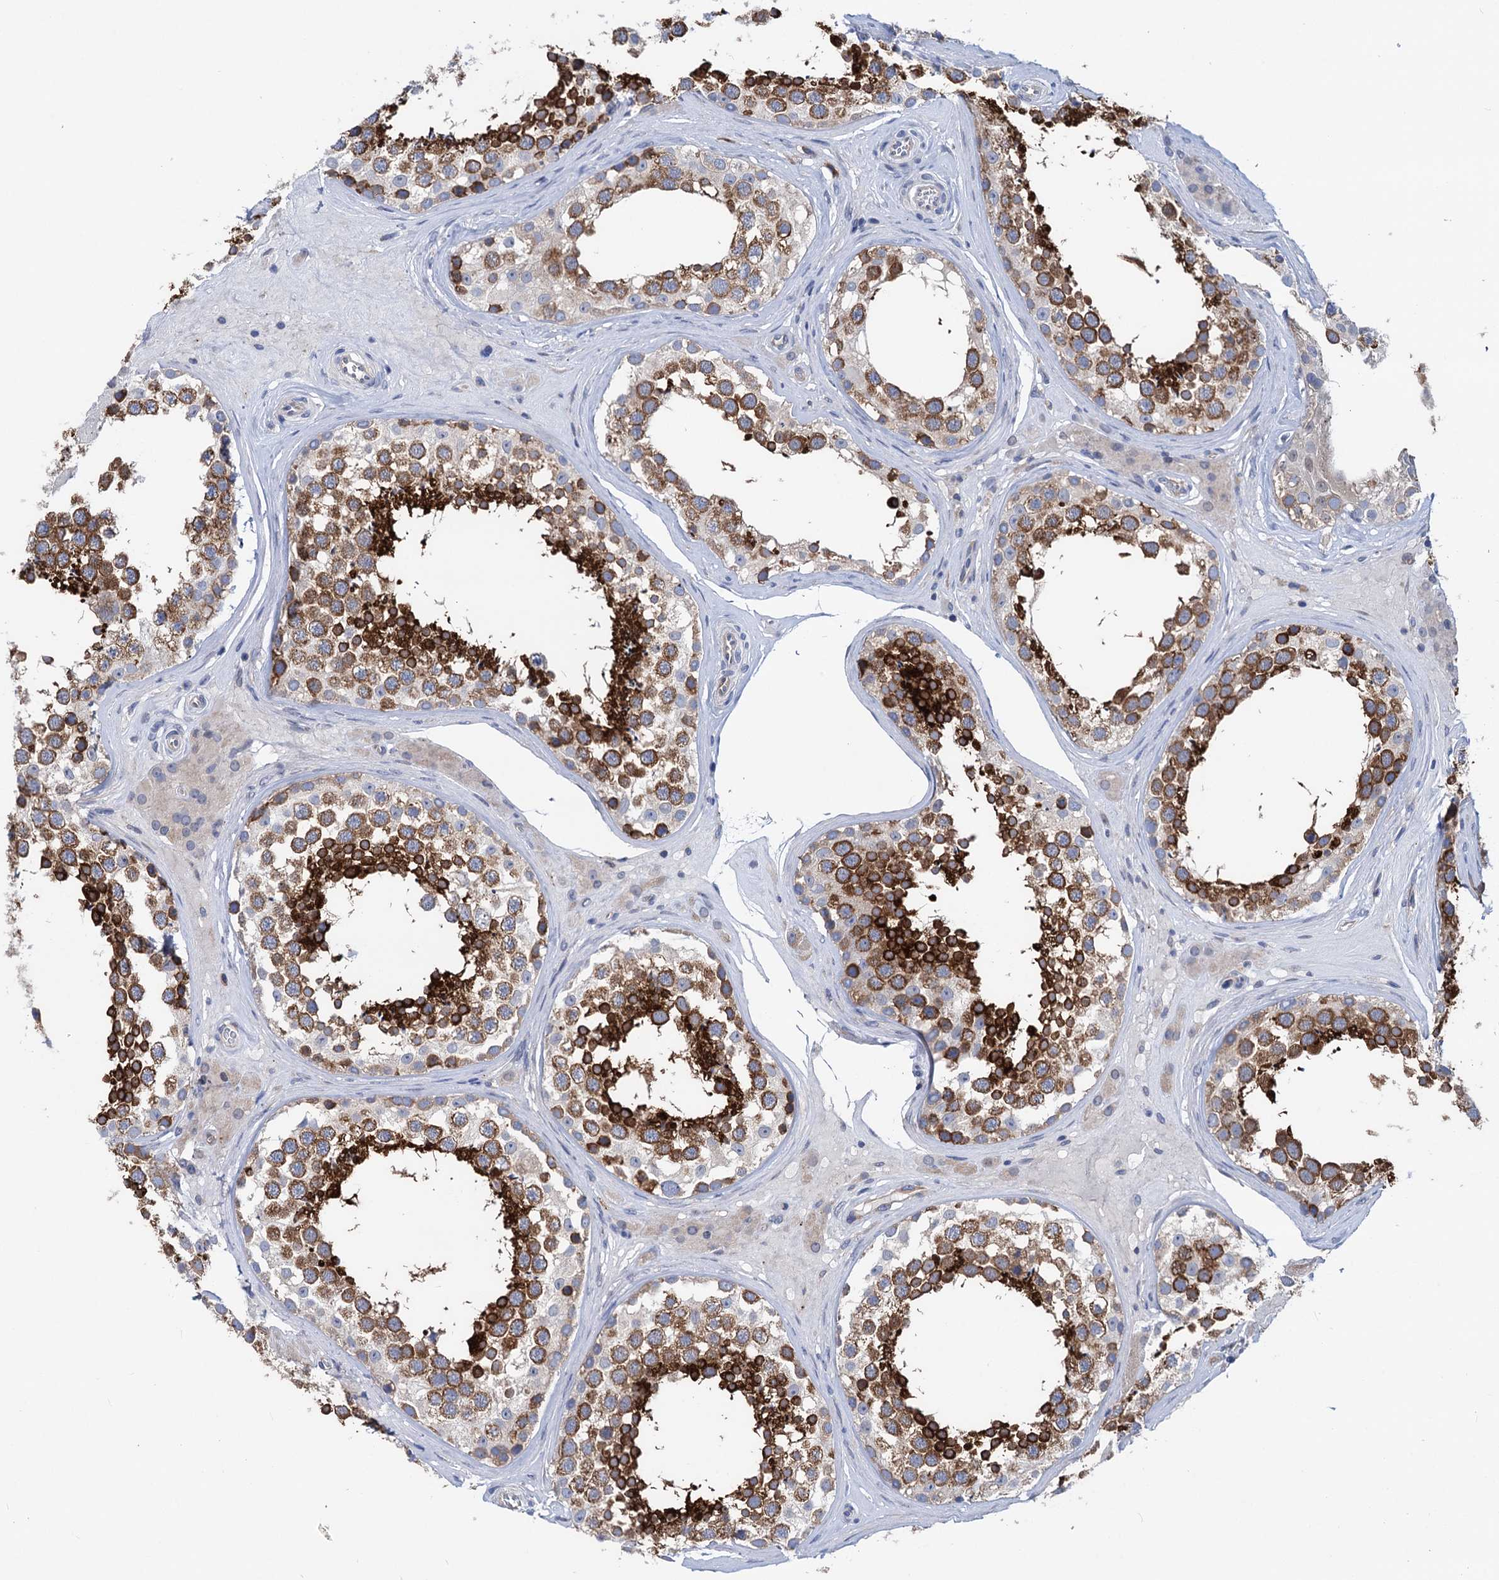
{"staining": {"intensity": "strong", "quantity": ">75%", "location": "cytoplasmic/membranous"}, "tissue": "testis", "cell_type": "Cells in seminiferous ducts", "image_type": "normal", "snomed": [{"axis": "morphology", "description": "Normal tissue, NOS"}, {"axis": "topography", "description": "Testis"}], "caption": "Immunohistochemical staining of unremarkable human testis shows strong cytoplasmic/membranous protein positivity in approximately >75% of cells in seminiferous ducts. (Stains: DAB (3,3'-diaminobenzidine) in brown, nuclei in blue, Microscopy: brightfield microscopy at high magnification).", "gene": "ZNRD2", "patient": {"sex": "male", "age": 46}}